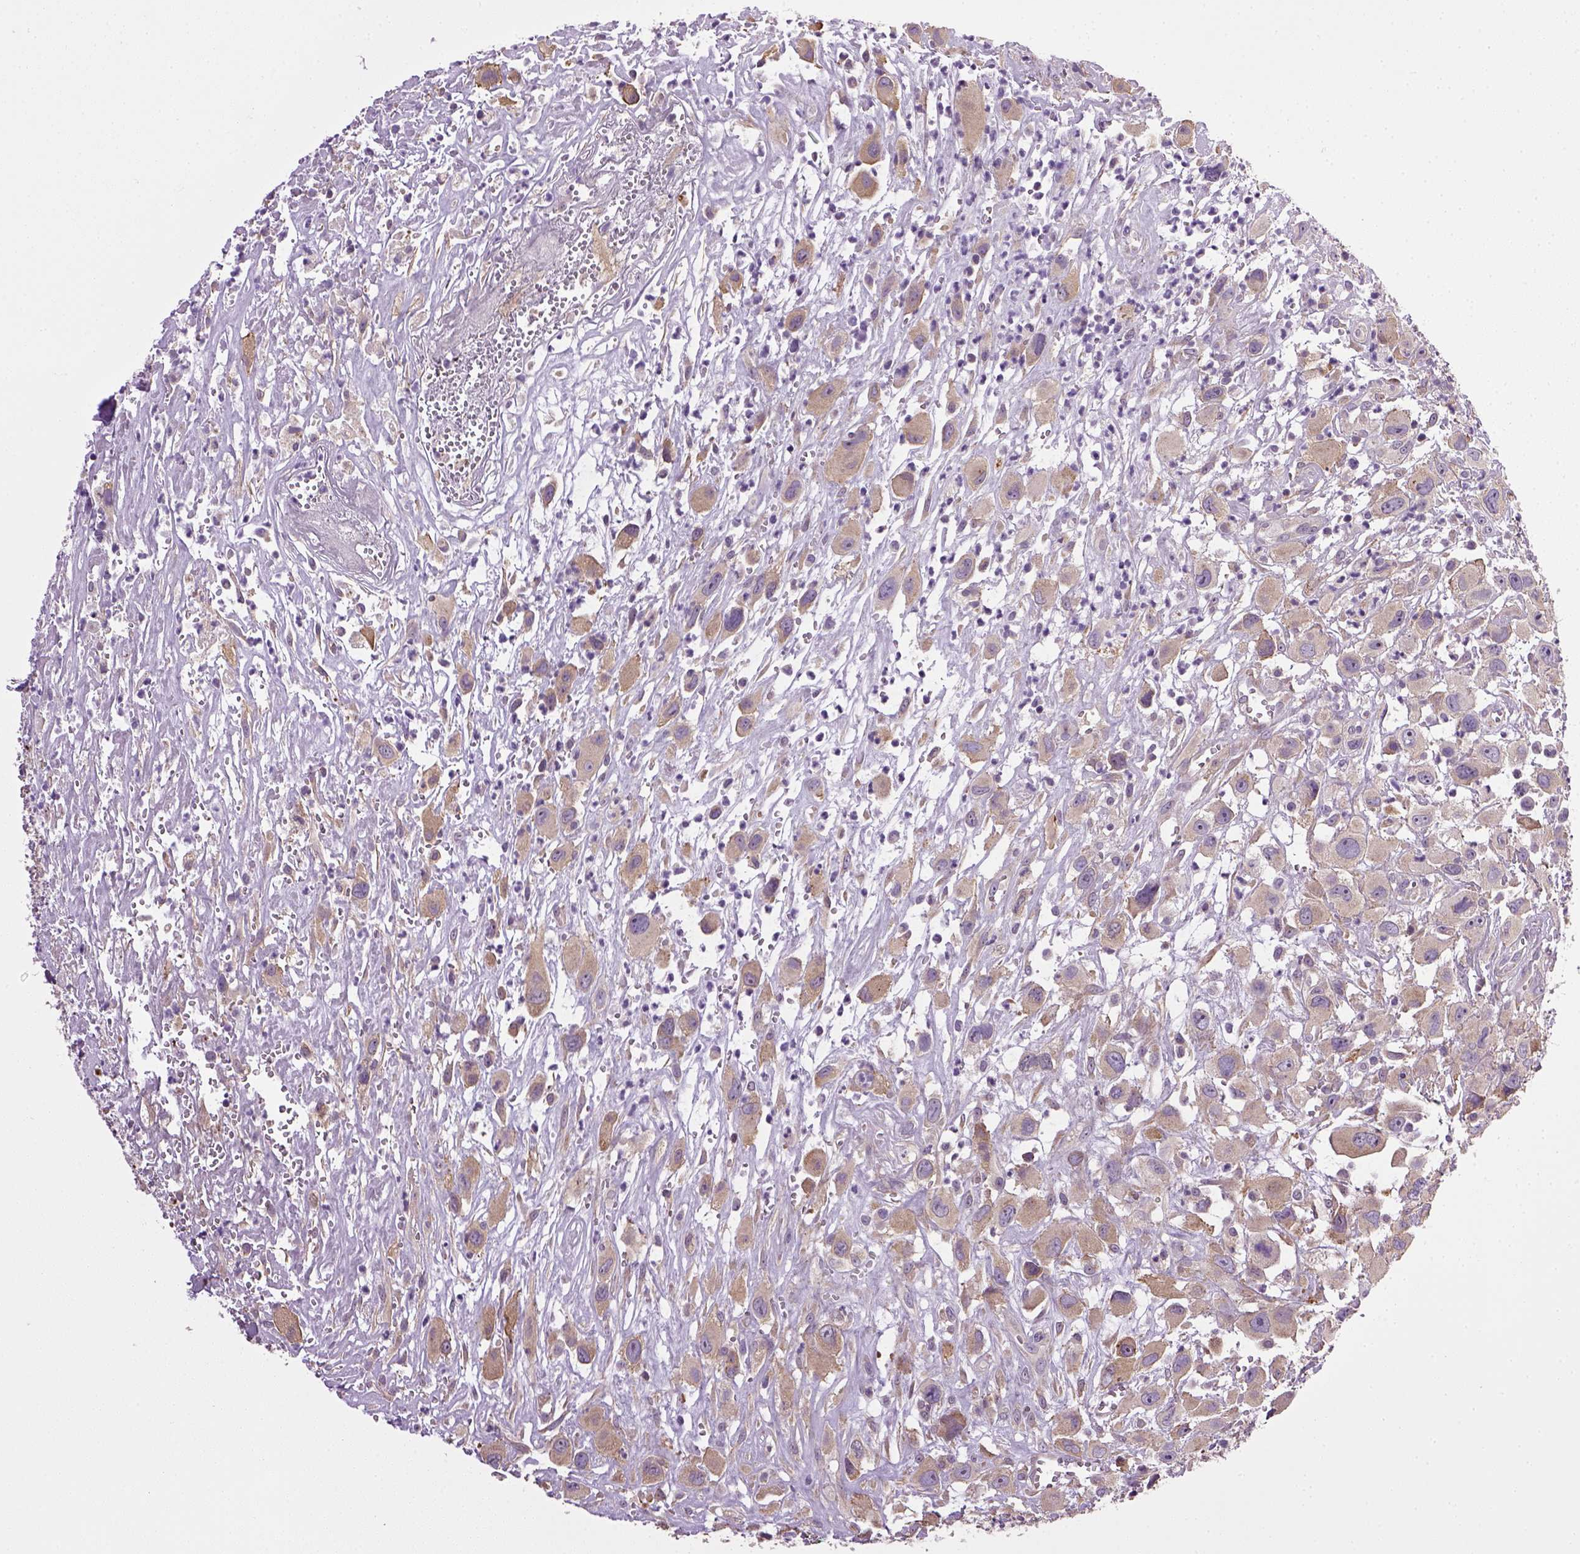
{"staining": {"intensity": "weak", "quantity": "25%-75%", "location": "cytoplasmic/membranous"}, "tissue": "head and neck cancer", "cell_type": "Tumor cells", "image_type": "cancer", "snomed": [{"axis": "morphology", "description": "Squamous cell carcinoma, NOS"}, {"axis": "morphology", "description": "Squamous cell carcinoma, metastatic, NOS"}, {"axis": "topography", "description": "Oral tissue"}, {"axis": "topography", "description": "Head-Neck"}], "caption": "Immunohistochemistry histopathology image of neoplastic tissue: metastatic squamous cell carcinoma (head and neck) stained using immunohistochemistry (IHC) exhibits low levels of weak protein expression localized specifically in the cytoplasmic/membranous of tumor cells, appearing as a cytoplasmic/membranous brown color.", "gene": "TPRG1", "patient": {"sex": "female", "age": 85}}